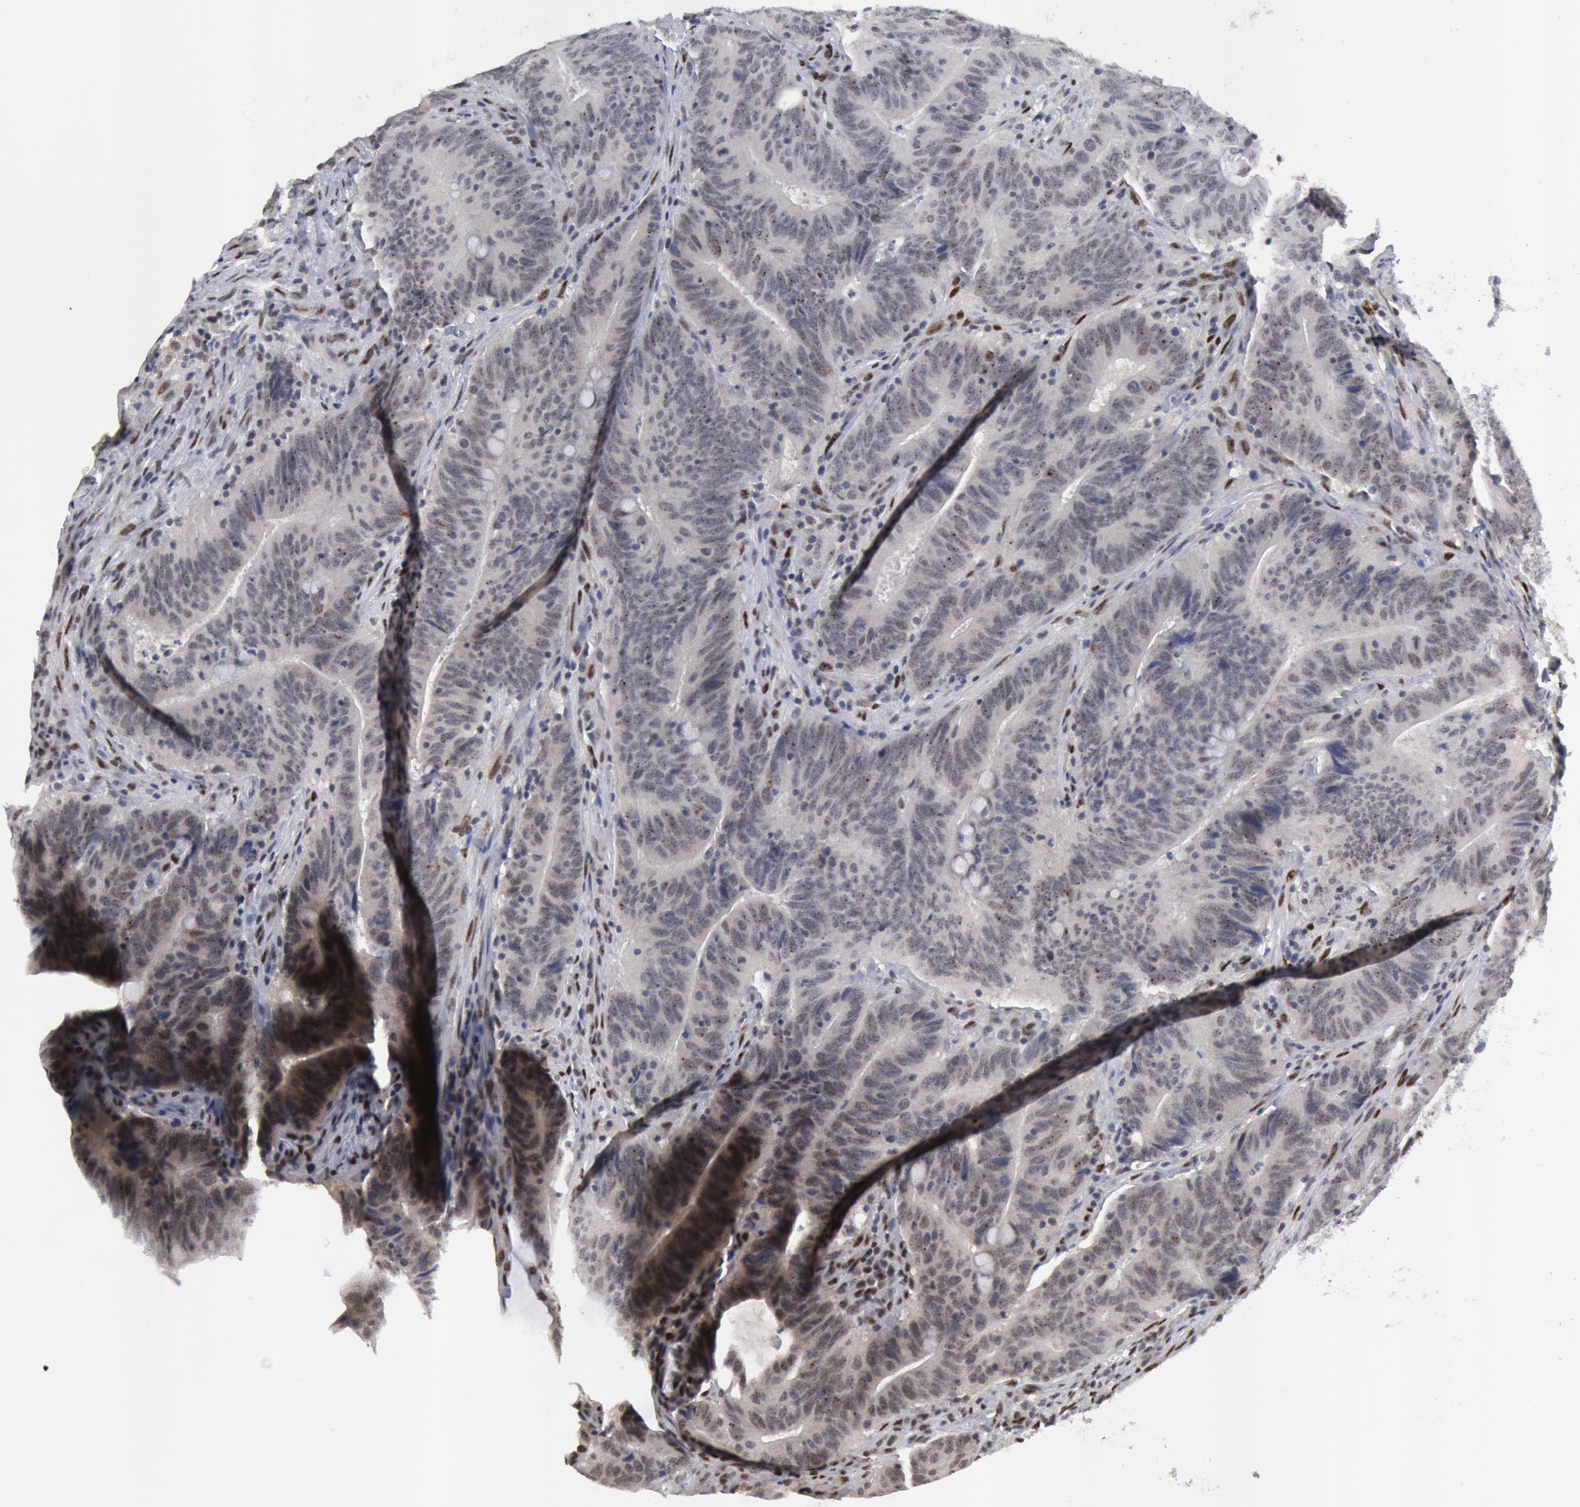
{"staining": {"intensity": "negative", "quantity": "none", "location": "none"}, "tissue": "colorectal cancer", "cell_type": "Tumor cells", "image_type": "cancer", "snomed": [{"axis": "morphology", "description": "Adenocarcinoma, NOS"}, {"axis": "topography", "description": "Colon"}], "caption": "This is an immunohistochemistry (IHC) photomicrograph of colorectal cancer. There is no staining in tumor cells.", "gene": "FOXO1", "patient": {"sex": "male", "age": 54}}